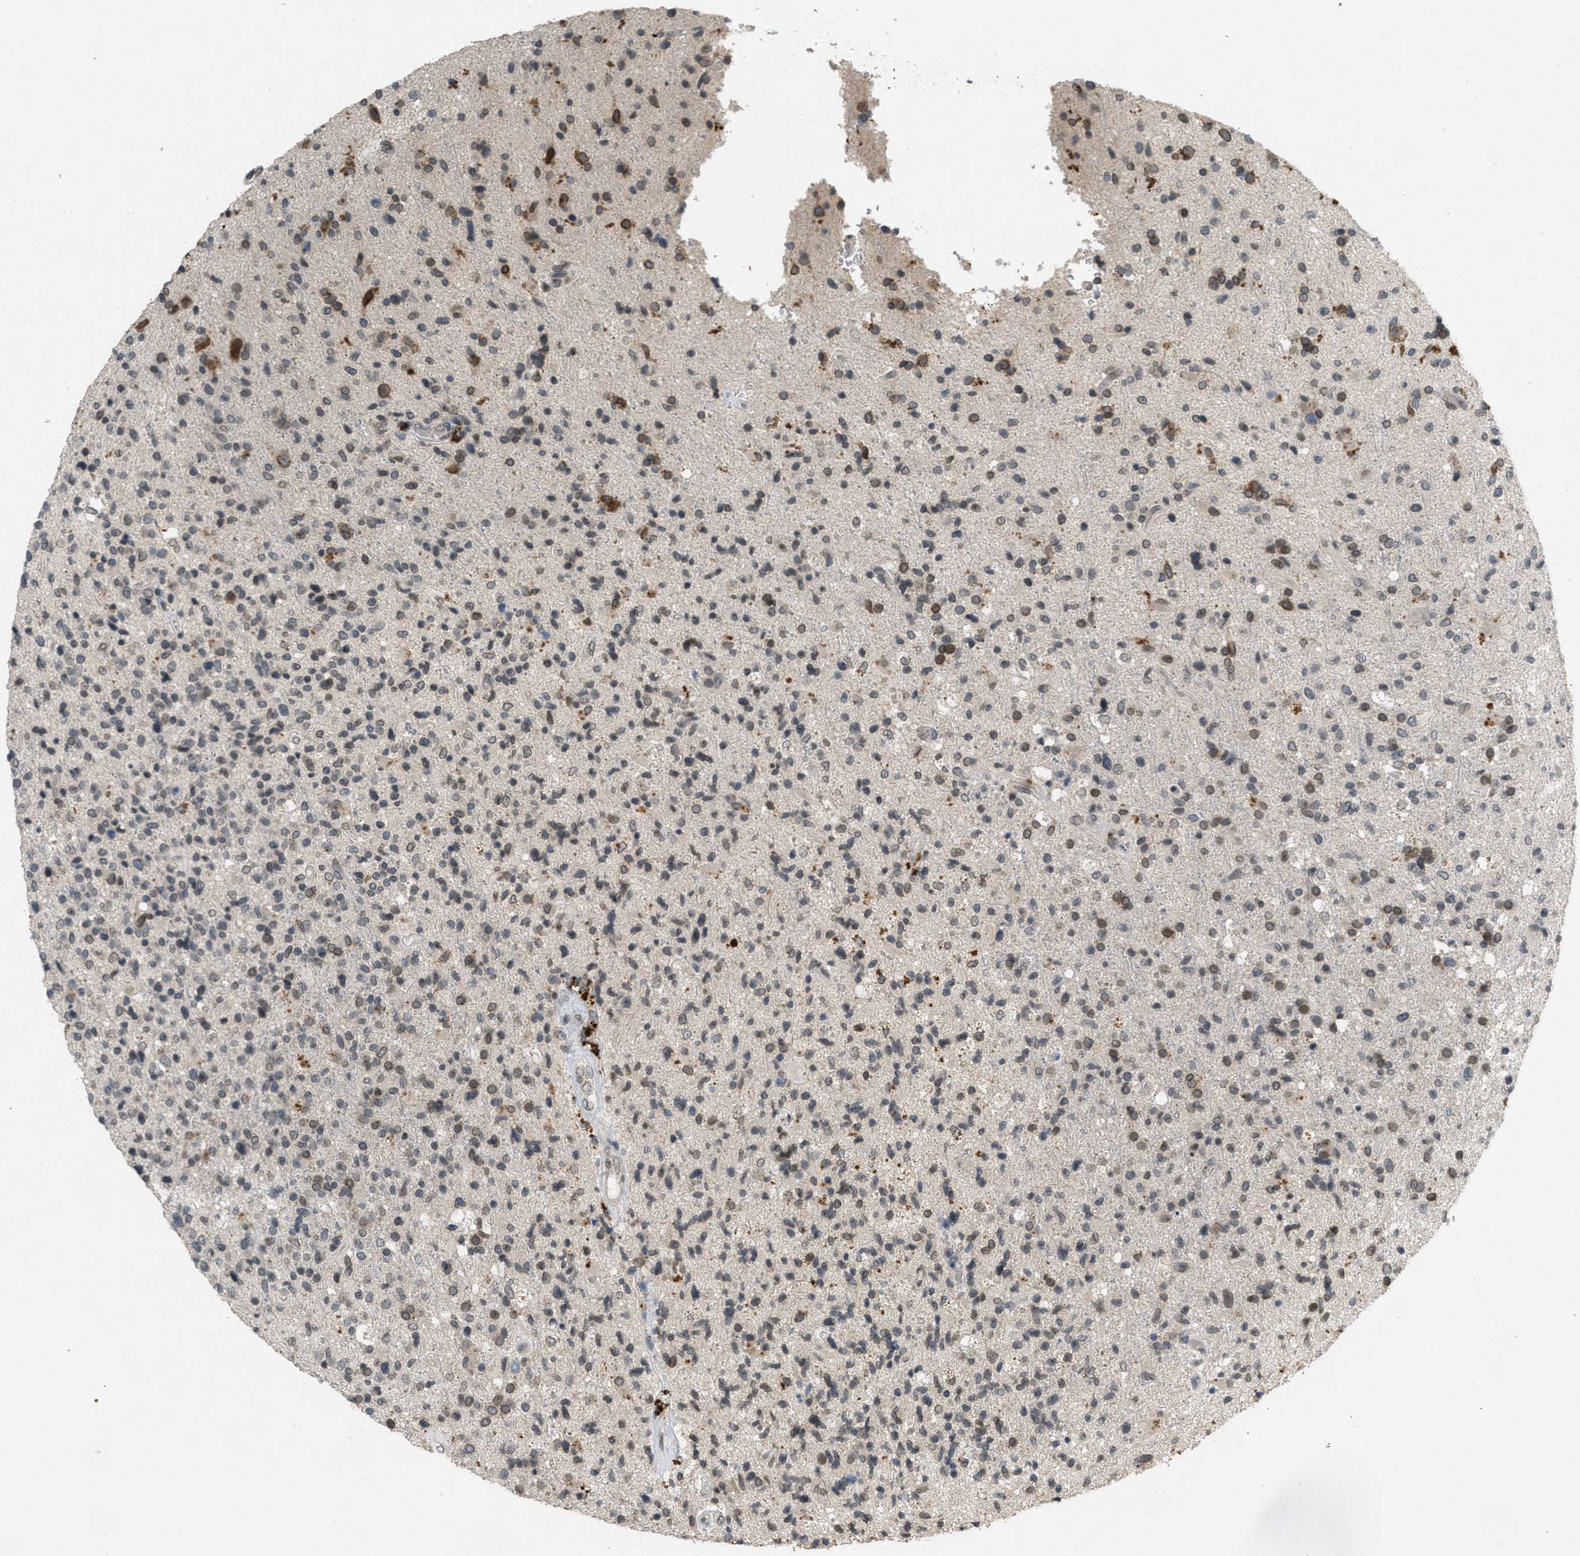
{"staining": {"intensity": "moderate", "quantity": "25%-75%", "location": "cytoplasmic/membranous,nuclear"}, "tissue": "glioma", "cell_type": "Tumor cells", "image_type": "cancer", "snomed": [{"axis": "morphology", "description": "Glioma, malignant, High grade"}, {"axis": "topography", "description": "Brain"}], "caption": "Immunohistochemistry of human malignant high-grade glioma displays medium levels of moderate cytoplasmic/membranous and nuclear staining in about 25%-75% of tumor cells. Using DAB (3,3'-diaminobenzidine) (brown) and hematoxylin (blue) stains, captured at high magnification using brightfield microscopy.", "gene": "ABHD6", "patient": {"sex": "male", "age": 72}}